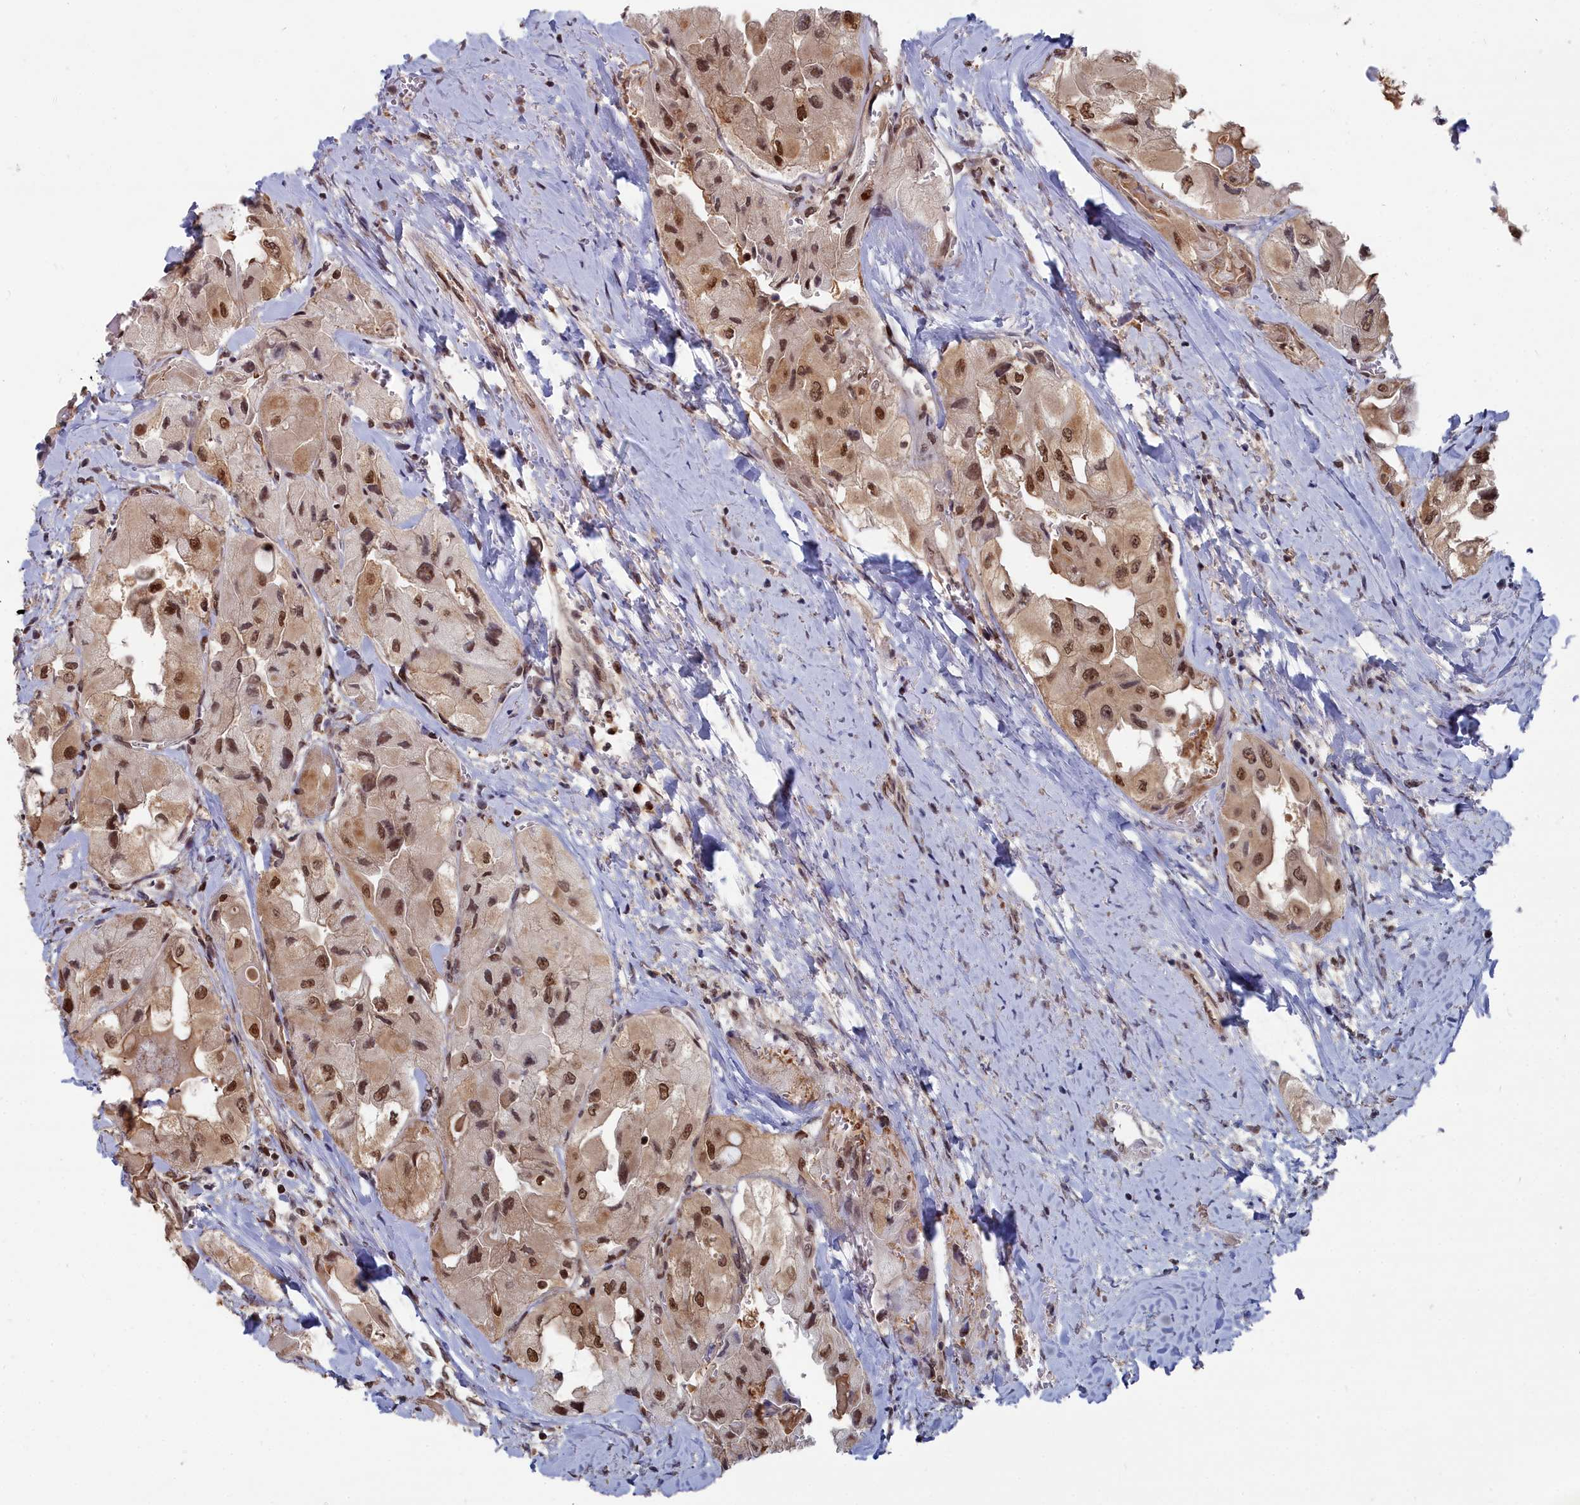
{"staining": {"intensity": "moderate", "quantity": "25%-75%", "location": "nuclear"}, "tissue": "thyroid cancer", "cell_type": "Tumor cells", "image_type": "cancer", "snomed": [{"axis": "morphology", "description": "Normal tissue, NOS"}, {"axis": "morphology", "description": "Papillary adenocarcinoma, NOS"}, {"axis": "topography", "description": "Thyroid gland"}], "caption": "About 25%-75% of tumor cells in thyroid papillary adenocarcinoma demonstrate moderate nuclear protein expression as visualized by brown immunohistochemical staining.", "gene": "RPS27A", "patient": {"sex": "female", "age": 59}}